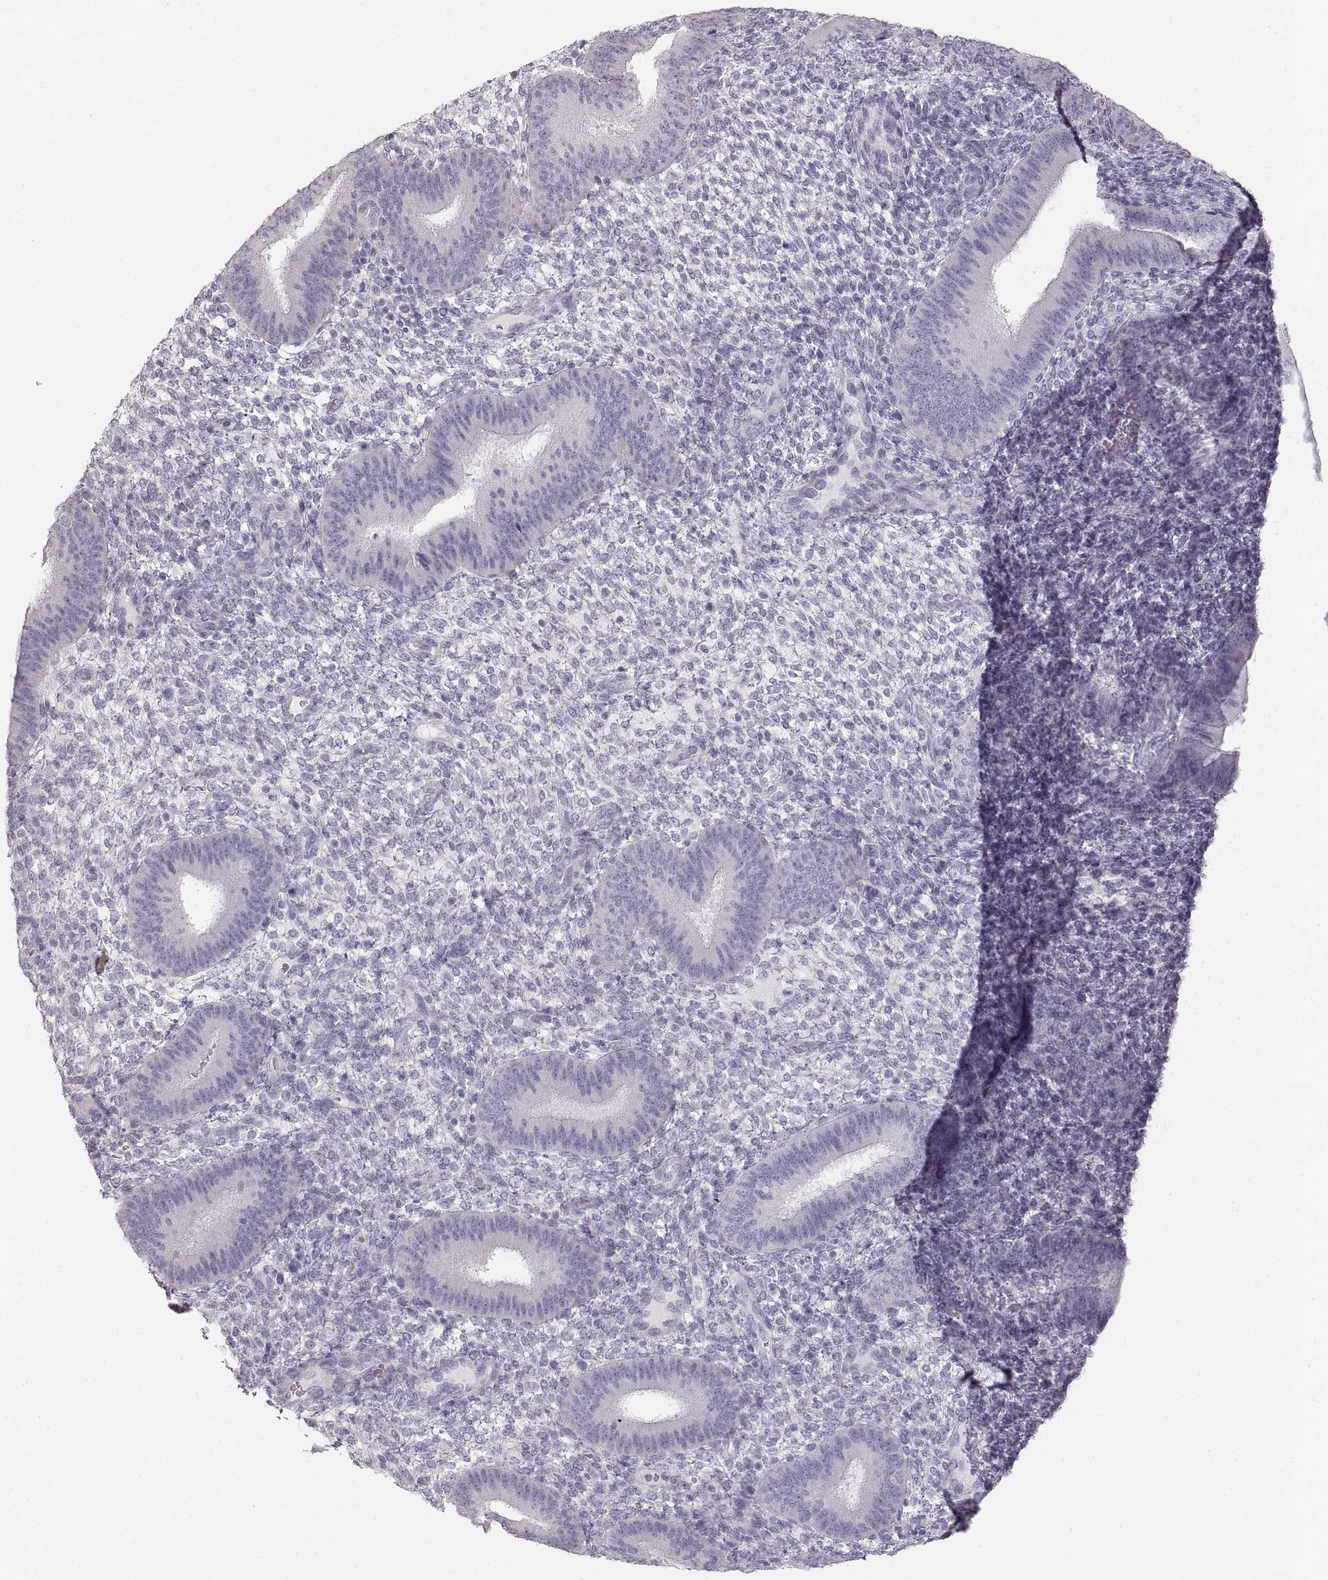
{"staining": {"intensity": "negative", "quantity": "none", "location": "none"}, "tissue": "endometrium", "cell_type": "Cells in endometrial stroma", "image_type": "normal", "snomed": [{"axis": "morphology", "description": "Normal tissue, NOS"}, {"axis": "topography", "description": "Endometrium"}], "caption": "Immunohistochemistry (IHC) micrograph of unremarkable endometrium: endometrium stained with DAB (3,3'-diaminobenzidine) exhibits no significant protein positivity in cells in endometrial stroma.", "gene": "ZP3", "patient": {"sex": "female", "age": 39}}